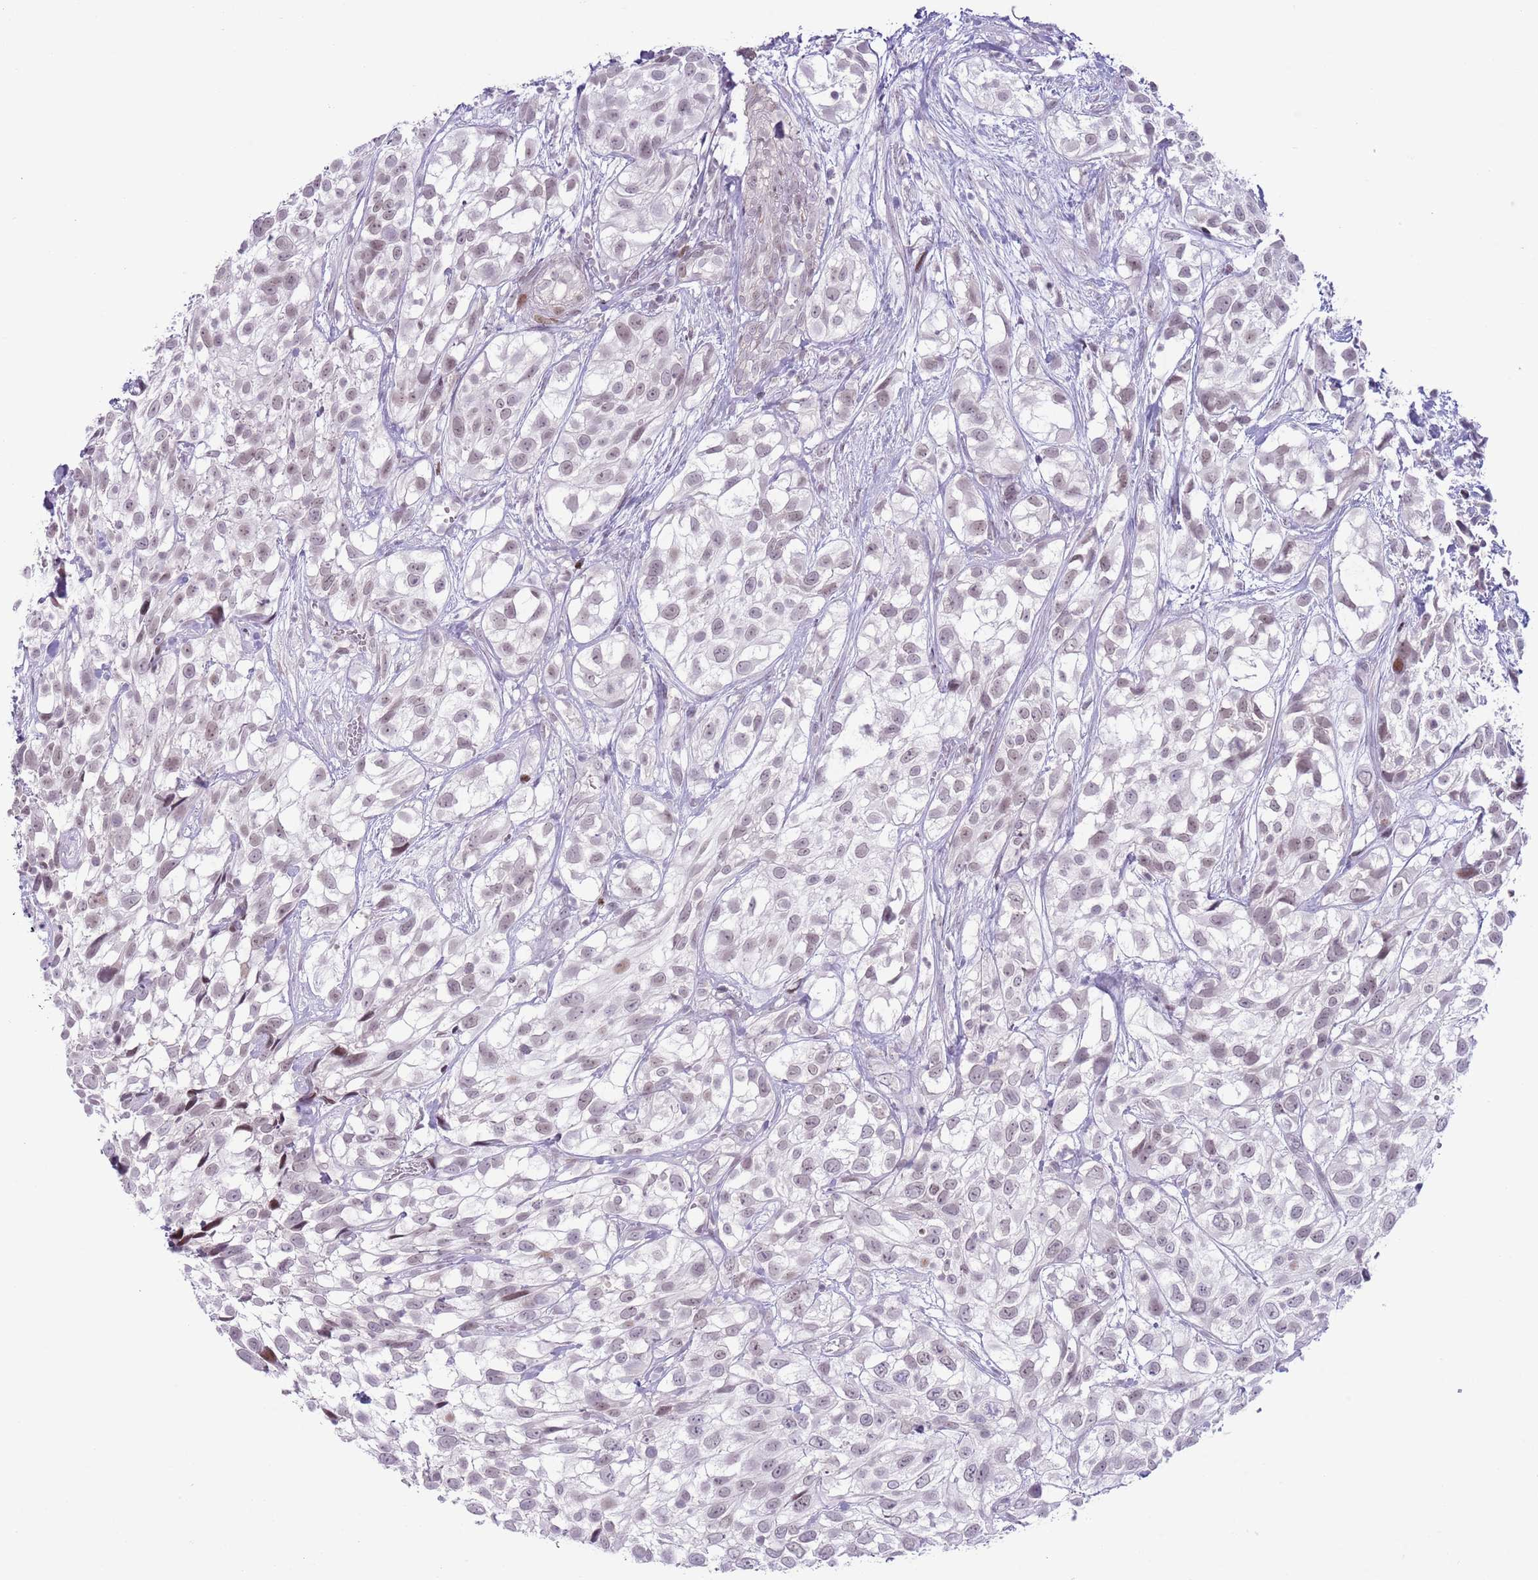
{"staining": {"intensity": "weak", "quantity": "25%-75%", "location": "nuclear"}, "tissue": "urothelial cancer", "cell_type": "Tumor cells", "image_type": "cancer", "snomed": [{"axis": "morphology", "description": "Urothelial carcinoma, High grade"}, {"axis": "topography", "description": "Urinary bladder"}], "caption": "This micrograph exhibits immunohistochemistry (IHC) staining of human urothelial cancer, with low weak nuclear staining in about 25%-75% of tumor cells.", "gene": "MFSD10", "patient": {"sex": "male", "age": 56}}